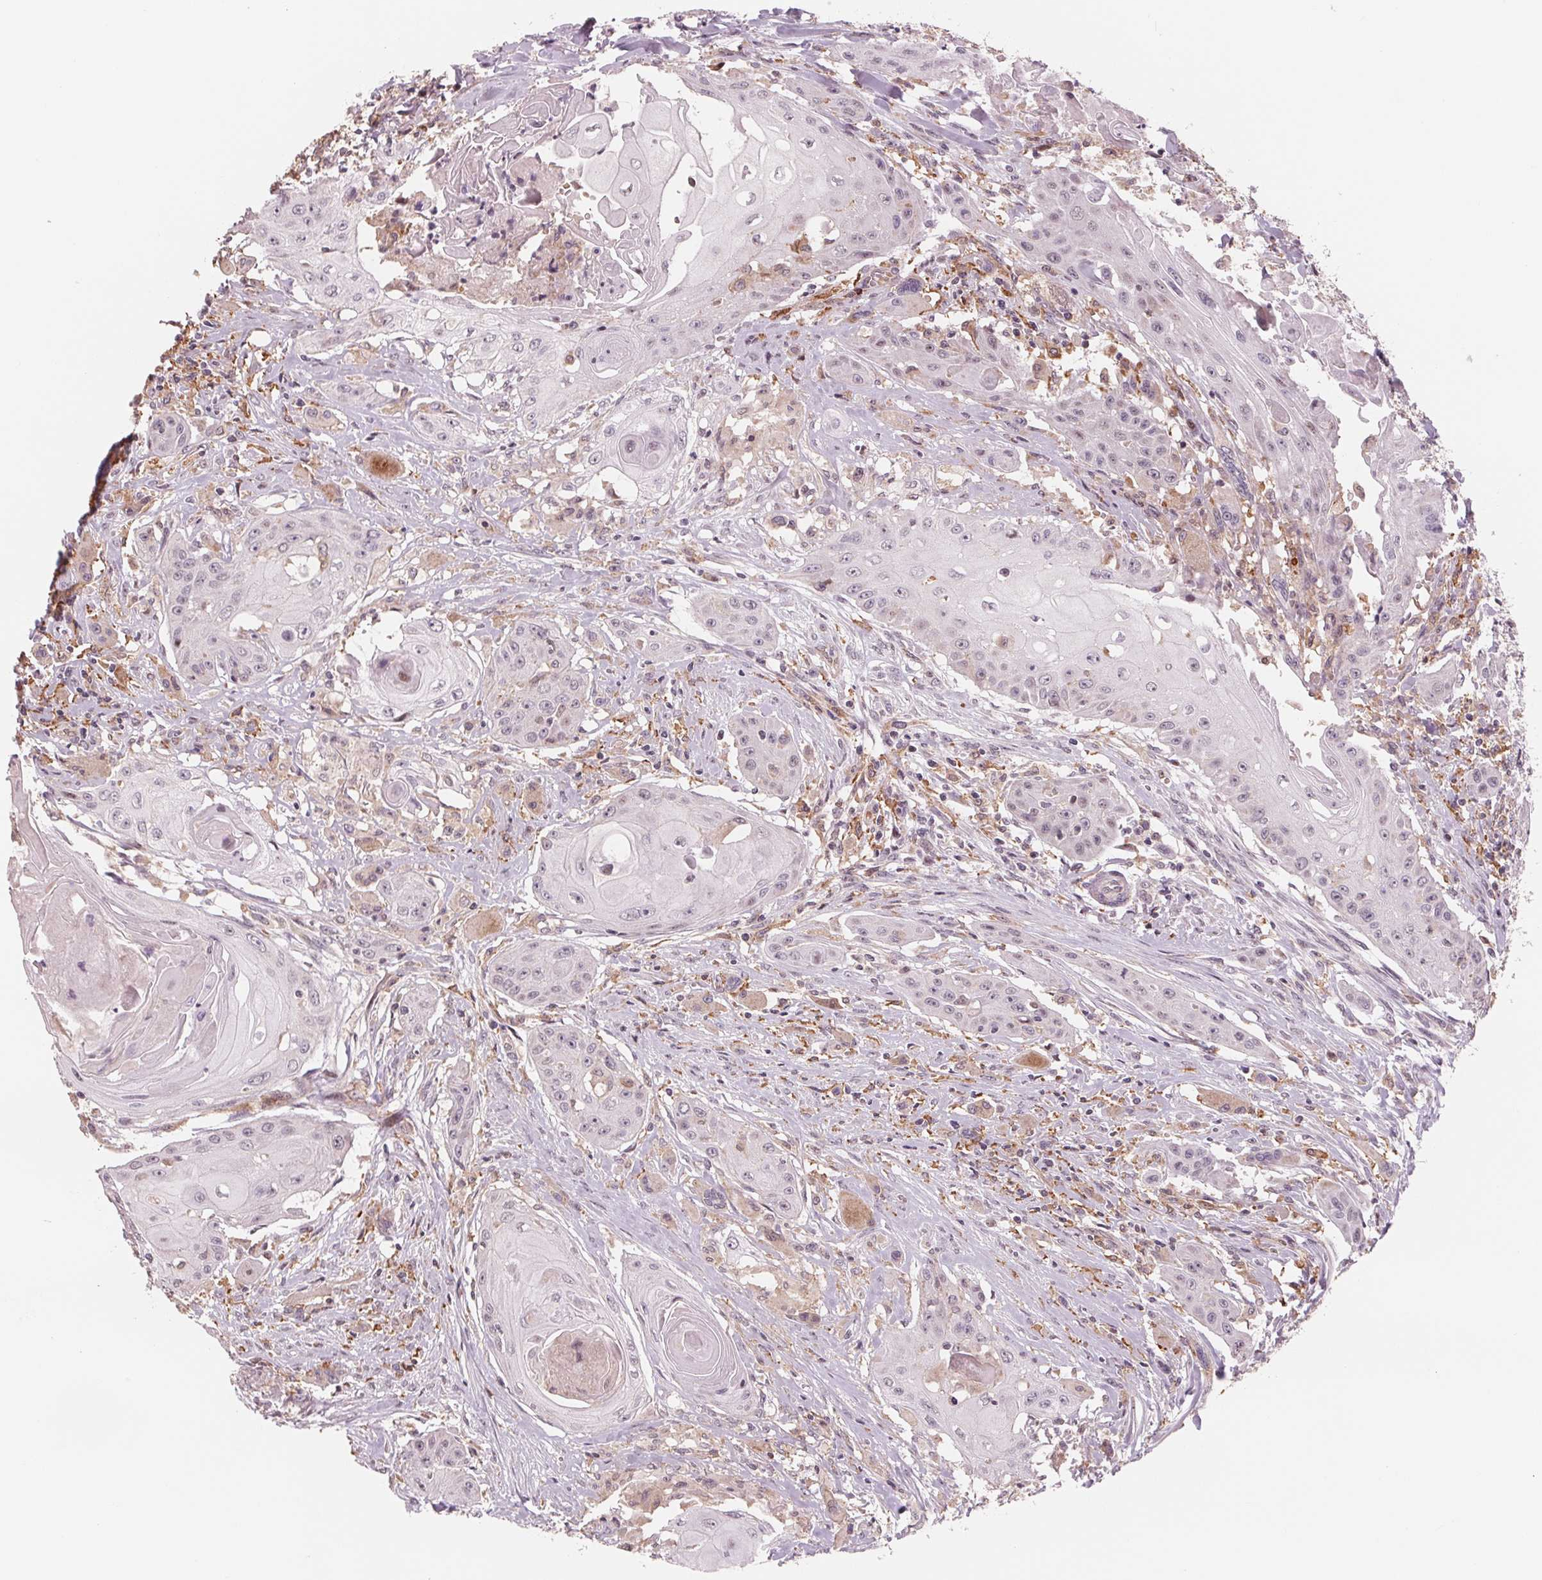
{"staining": {"intensity": "negative", "quantity": "none", "location": "none"}, "tissue": "head and neck cancer", "cell_type": "Tumor cells", "image_type": "cancer", "snomed": [{"axis": "morphology", "description": "Squamous cell carcinoma, NOS"}, {"axis": "topography", "description": "Oral tissue"}, {"axis": "topography", "description": "Head-Neck"}, {"axis": "topography", "description": "Neck, NOS"}], "caption": "Head and neck cancer (squamous cell carcinoma) stained for a protein using immunohistochemistry (IHC) exhibits no expression tumor cells.", "gene": "IL9R", "patient": {"sex": "female", "age": 55}}